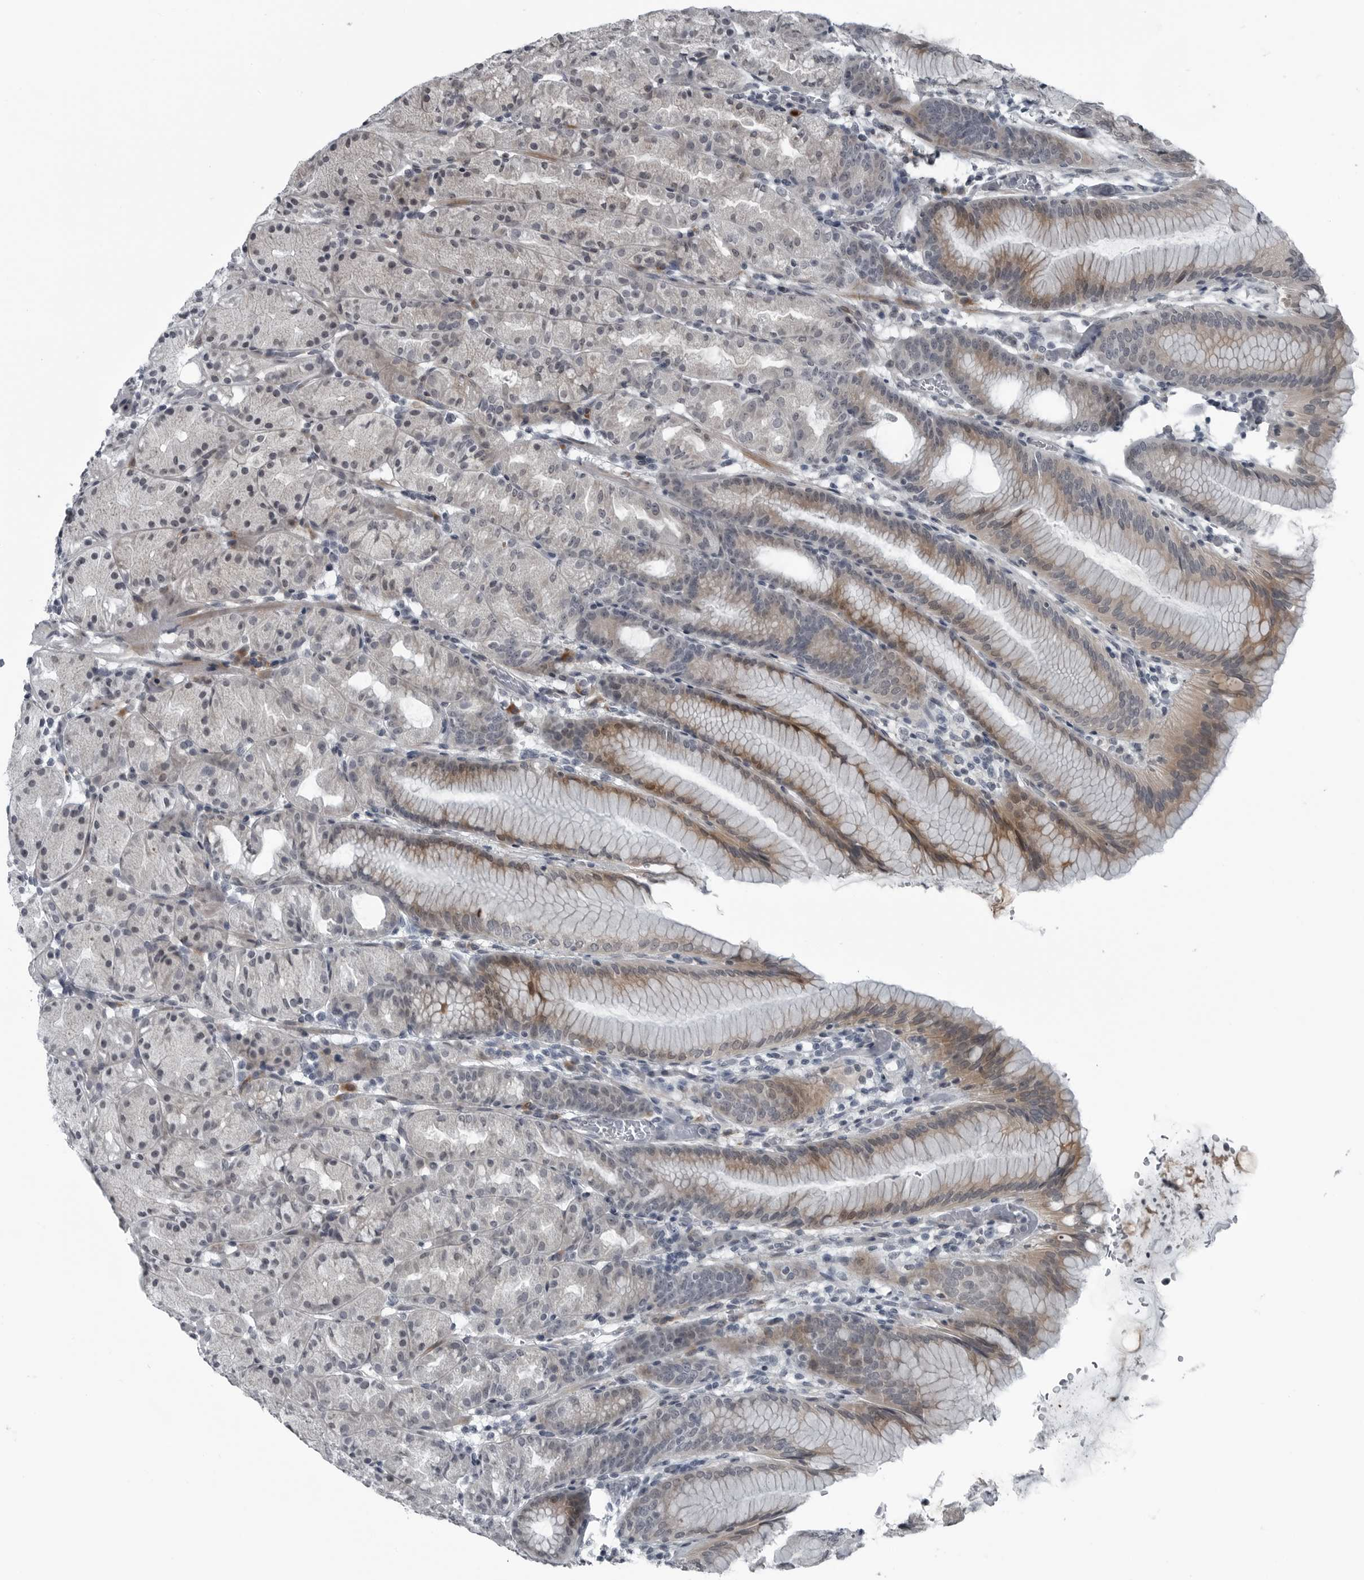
{"staining": {"intensity": "moderate", "quantity": "25%-75%", "location": "cytoplasmic/membranous"}, "tissue": "stomach", "cell_type": "Glandular cells", "image_type": "normal", "snomed": [{"axis": "morphology", "description": "Normal tissue, NOS"}, {"axis": "topography", "description": "Stomach, upper"}], "caption": "A histopathology image of stomach stained for a protein shows moderate cytoplasmic/membranous brown staining in glandular cells.", "gene": "DNAAF11", "patient": {"sex": "male", "age": 48}}